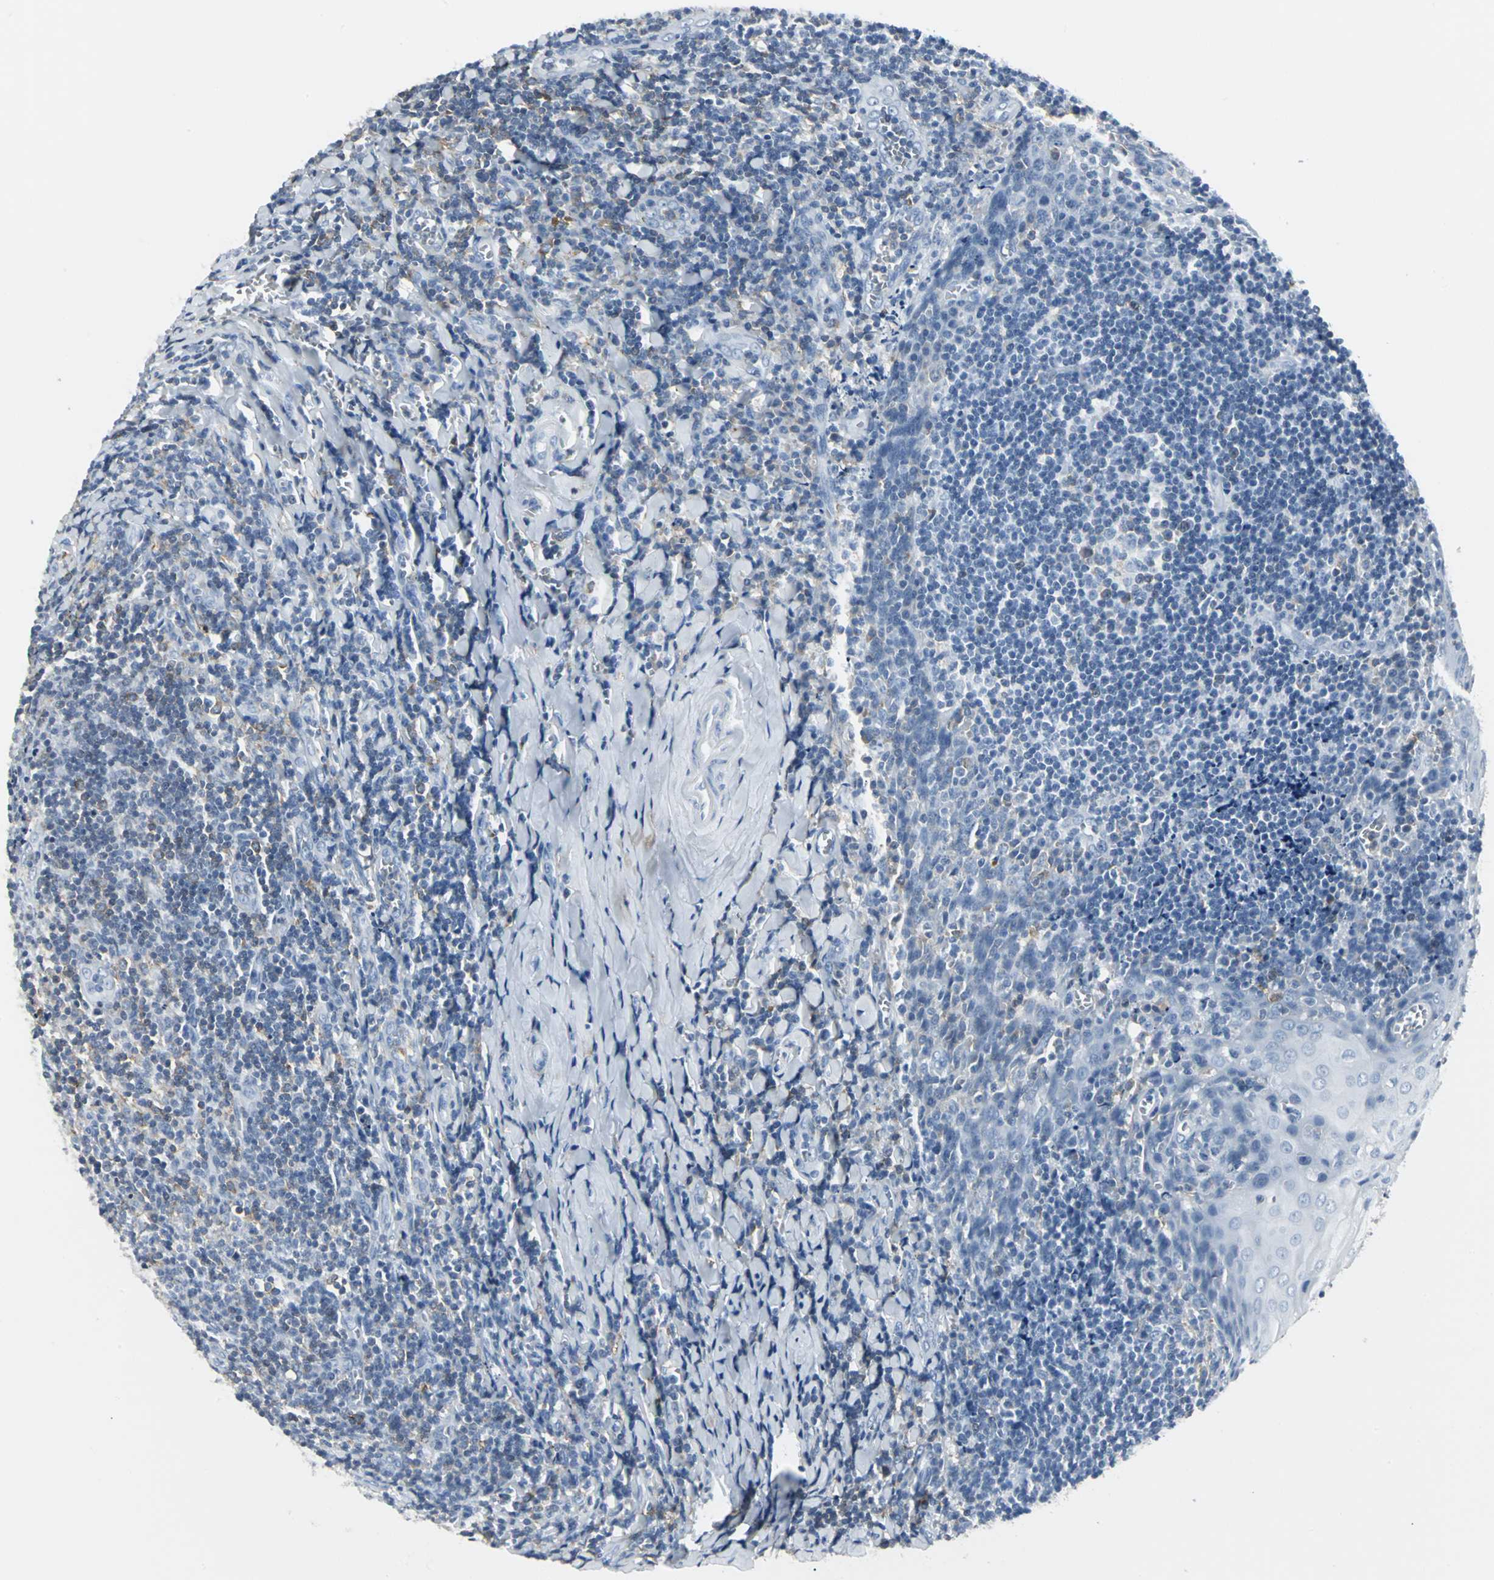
{"staining": {"intensity": "negative", "quantity": "none", "location": "none"}, "tissue": "tonsil", "cell_type": "Germinal center cells", "image_type": "normal", "snomed": [{"axis": "morphology", "description": "Normal tissue, NOS"}, {"axis": "topography", "description": "Tonsil"}], "caption": "Germinal center cells are negative for protein expression in unremarkable human tonsil. (DAB IHC visualized using brightfield microscopy, high magnification).", "gene": "IQGAP2", "patient": {"sex": "male", "age": 20}}